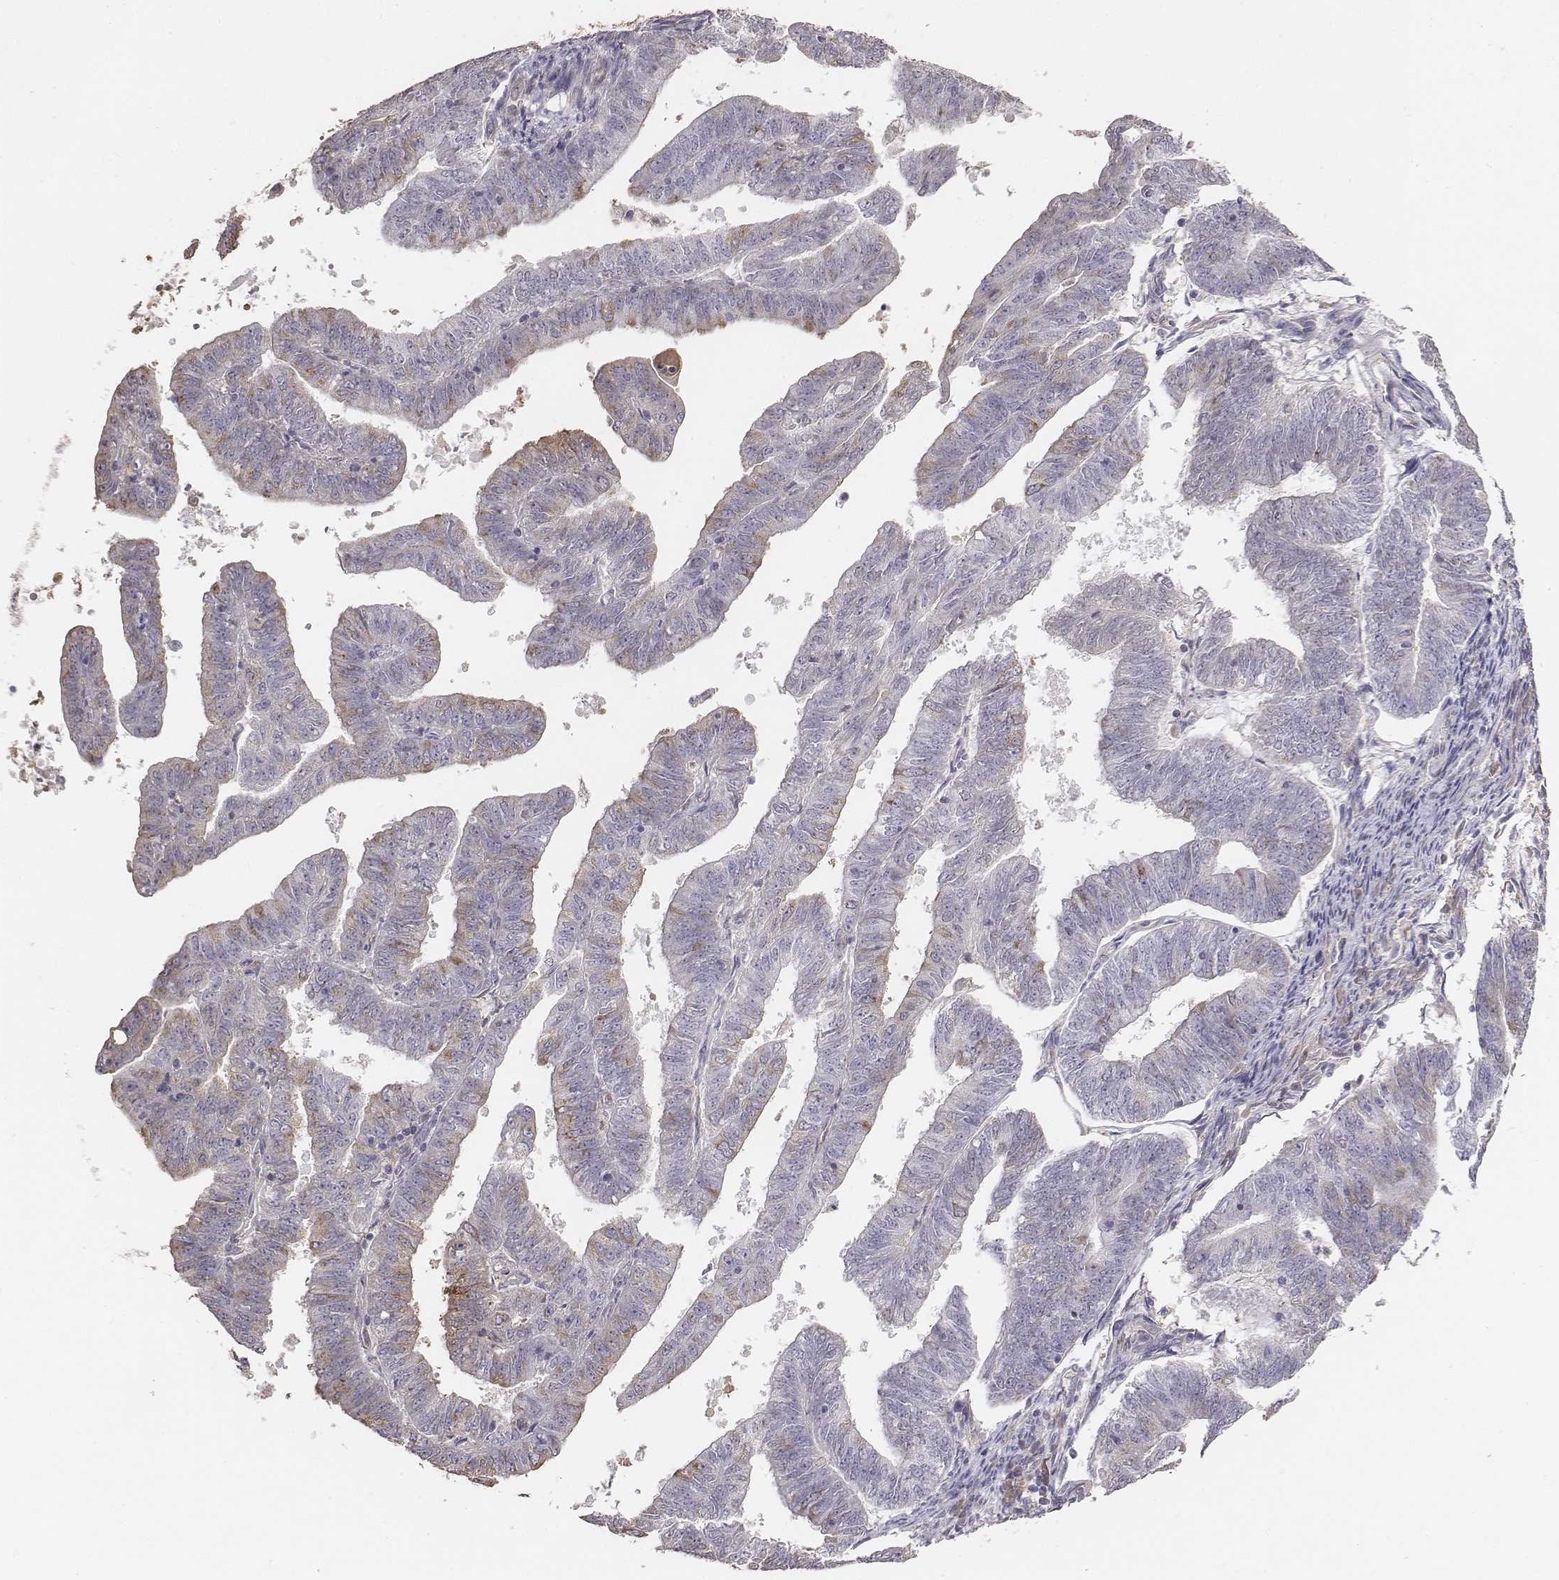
{"staining": {"intensity": "moderate", "quantity": "<25%", "location": "cytoplasmic/membranous"}, "tissue": "endometrial cancer", "cell_type": "Tumor cells", "image_type": "cancer", "snomed": [{"axis": "morphology", "description": "Adenocarcinoma, NOS"}, {"axis": "topography", "description": "Endometrium"}], "caption": "Brown immunohistochemical staining in human endometrial cancer (adenocarcinoma) exhibits moderate cytoplasmic/membranous staining in approximately <25% of tumor cells.", "gene": "AP1B1", "patient": {"sex": "female", "age": 82}}